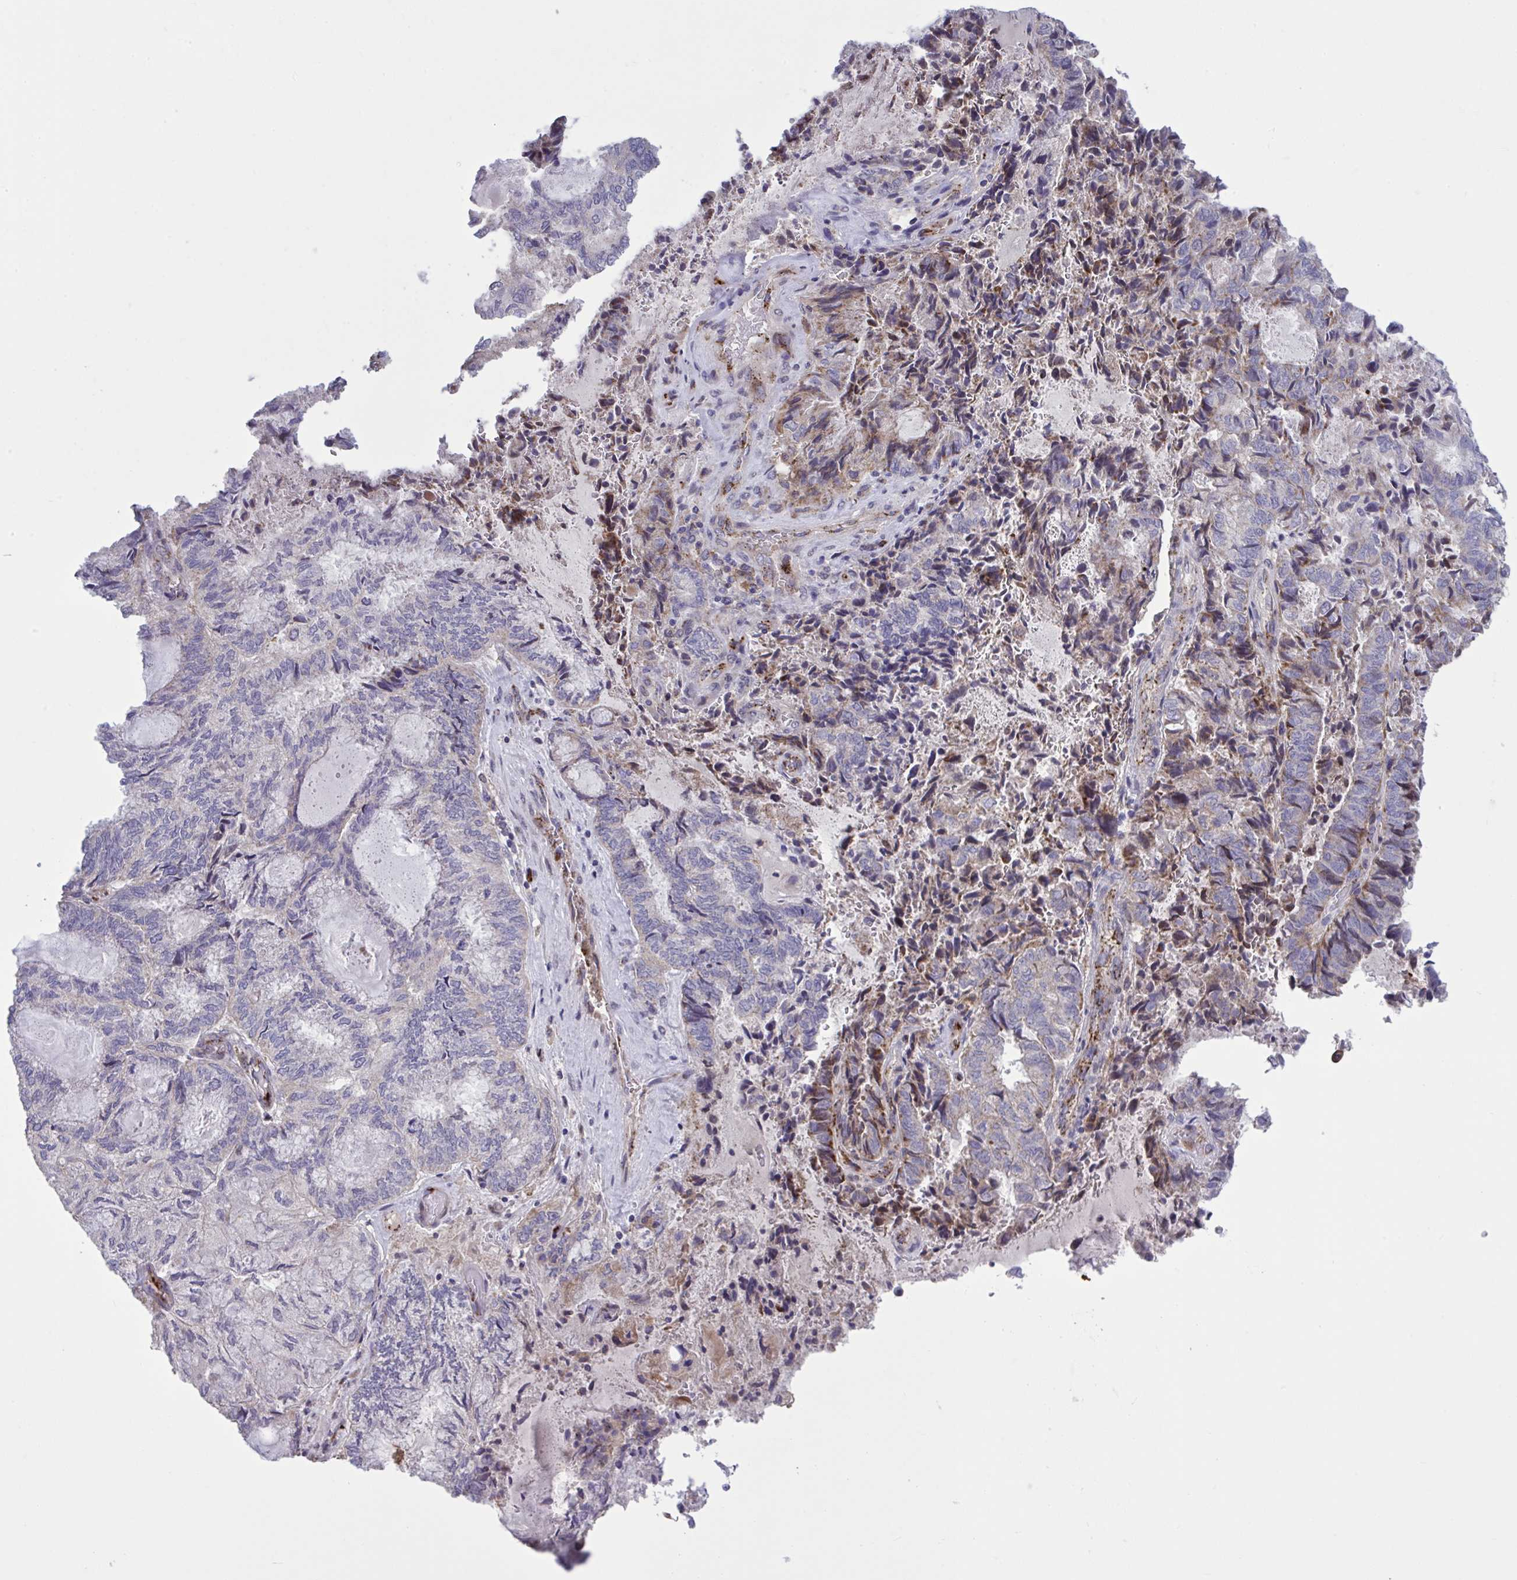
{"staining": {"intensity": "moderate", "quantity": "<25%", "location": "cytoplasmic/membranous"}, "tissue": "endometrial cancer", "cell_type": "Tumor cells", "image_type": "cancer", "snomed": [{"axis": "morphology", "description": "Adenocarcinoma, NOS"}, {"axis": "topography", "description": "Endometrium"}], "caption": "Immunohistochemistry (DAB (3,3'-diaminobenzidine)) staining of endometrial adenocarcinoma demonstrates moderate cytoplasmic/membranous protein positivity in approximately <25% of tumor cells. The staining was performed using DAB (3,3'-diaminobenzidine) to visualize the protein expression in brown, while the nuclei were stained in blue with hematoxylin (Magnification: 20x).", "gene": "CD101", "patient": {"sex": "female", "age": 80}}